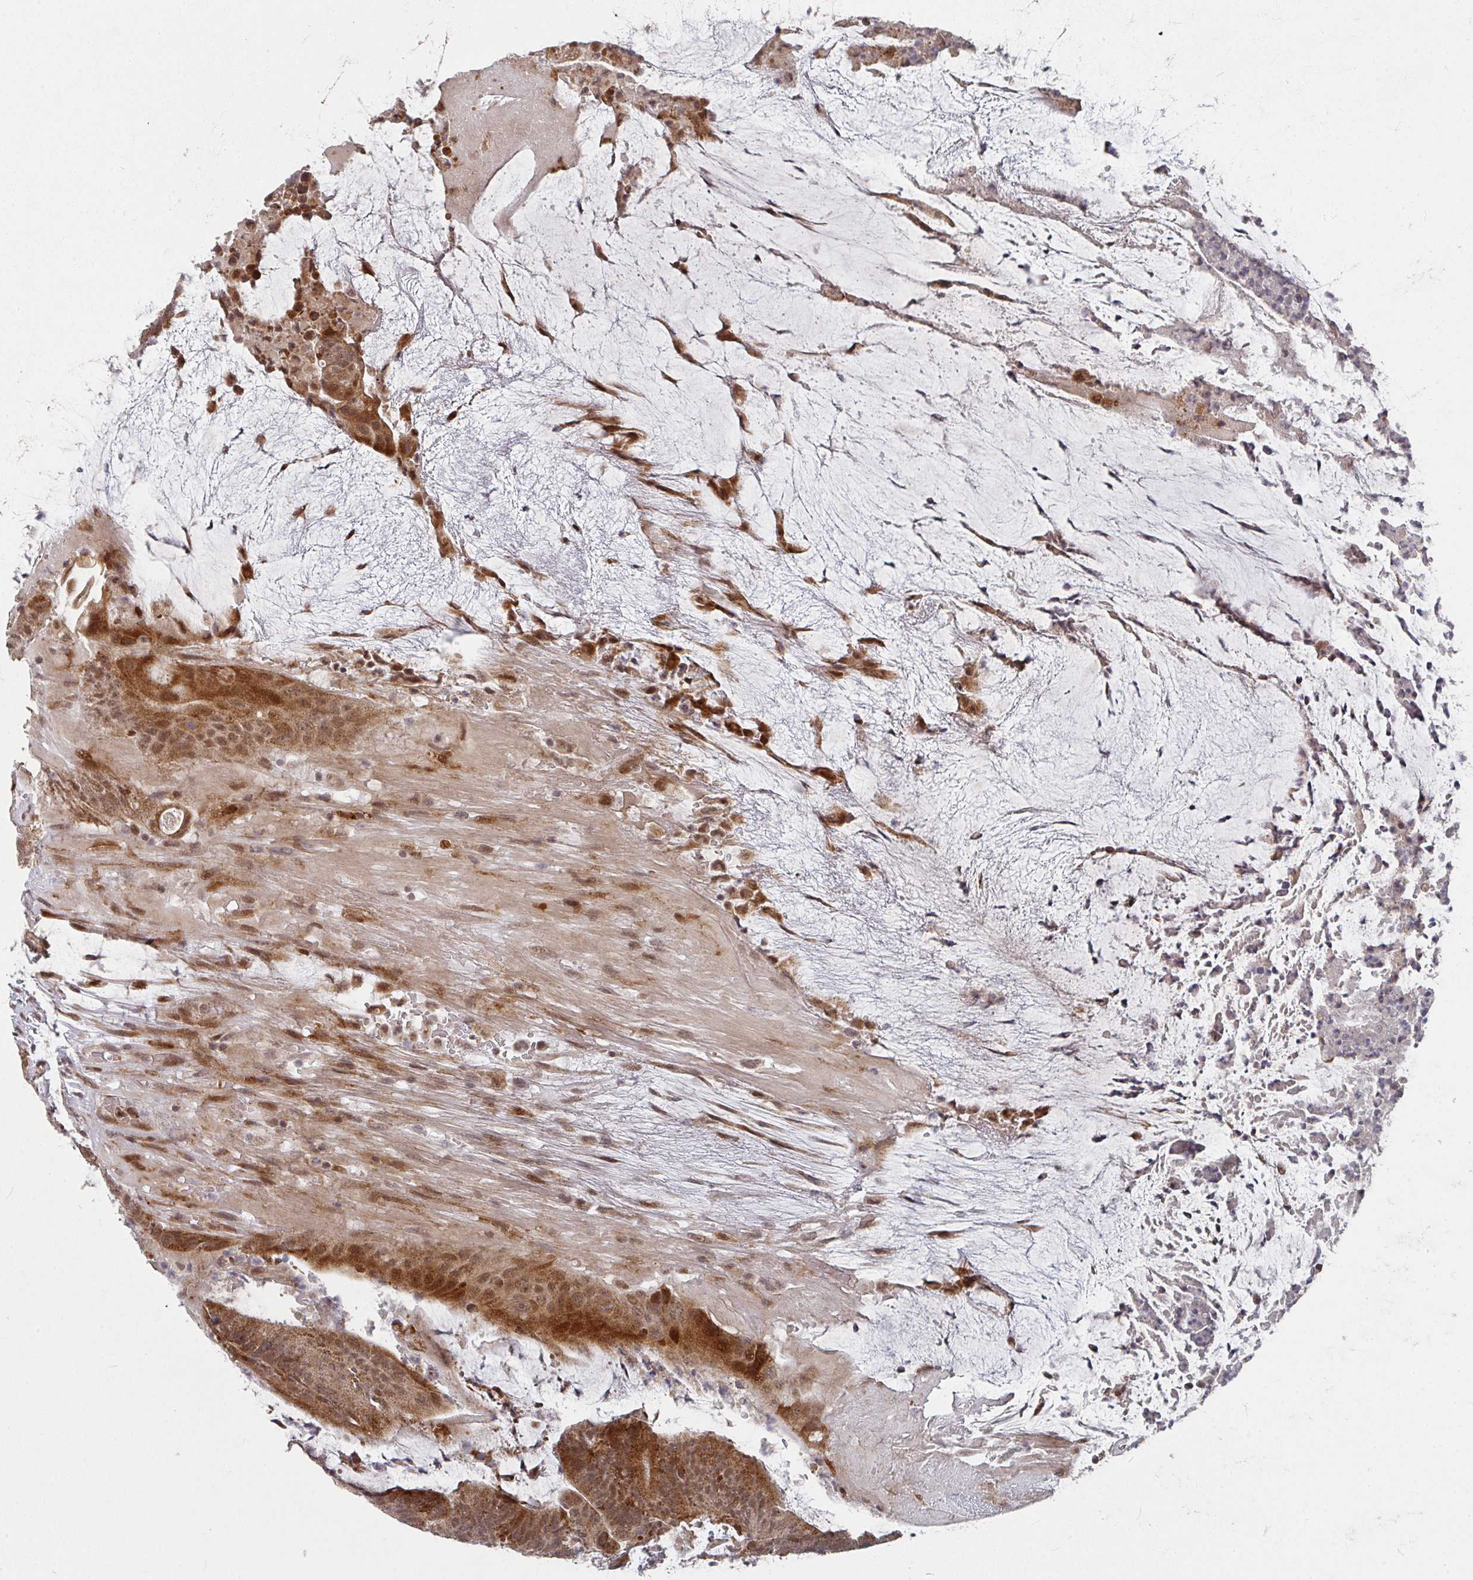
{"staining": {"intensity": "strong", "quantity": ">75%", "location": "cytoplasmic/membranous,nuclear"}, "tissue": "colorectal cancer", "cell_type": "Tumor cells", "image_type": "cancer", "snomed": [{"axis": "morphology", "description": "Adenocarcinoma, NOS"}, {"axis": "topography", "description": "Colon"}], "caption": "IHC of adenocarcinoma (colorectal) demonstrates high levels of strong cytoplasmic/membranous and nuclear expression in about >75% of tumor cells.", "gene": "RBBP5", "patient": {"sex": "female", "age": 43}}